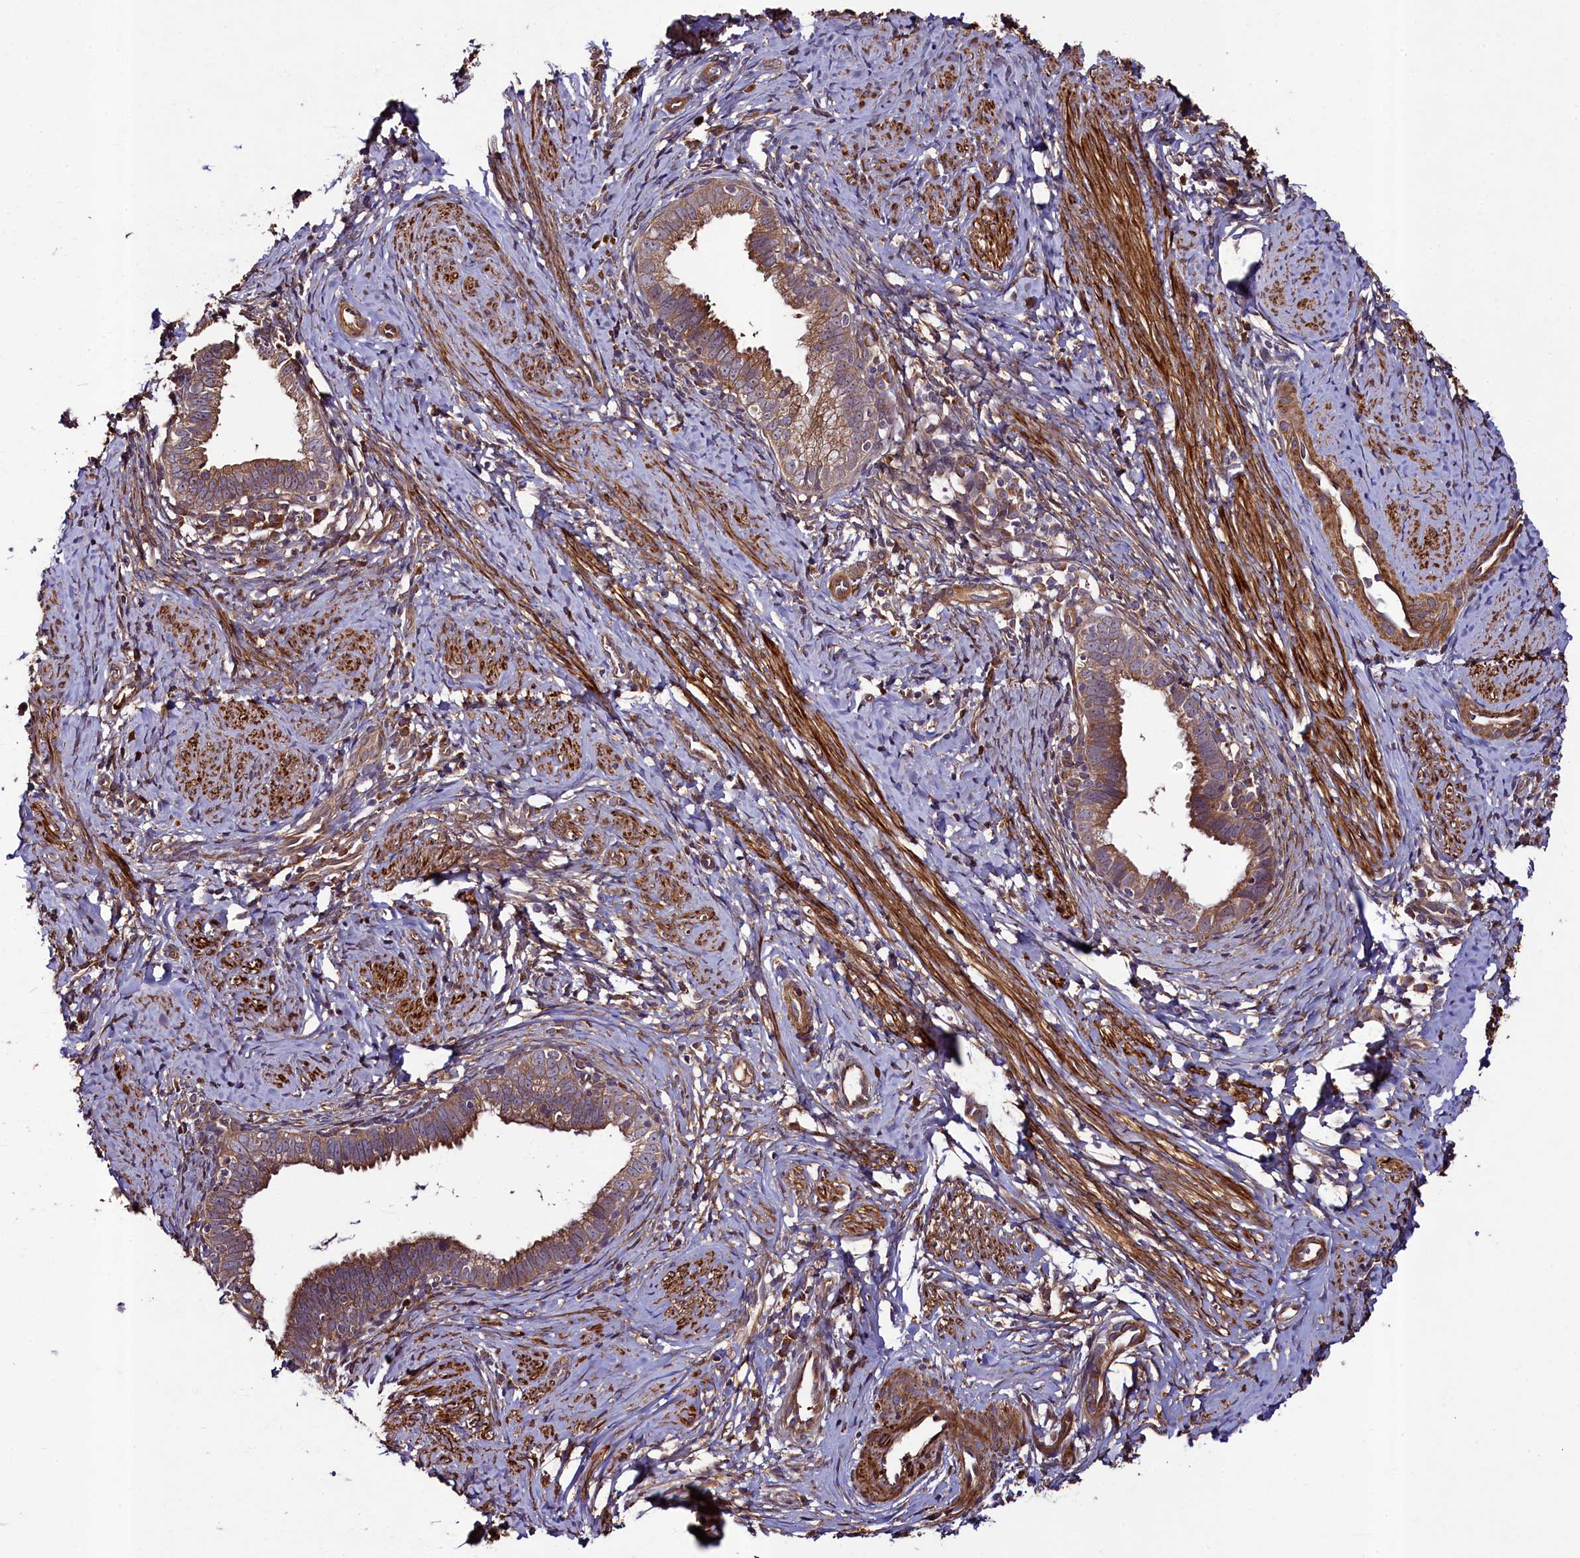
{"staining": {"intensity": "moderate", "quantity": ">75%", "location": "cytoplasmic/membranous"}, "tissue": "cervical cancer", "cell_type": "Tumor cells", "image_type": "cancer", "snomed": [{"axis": "morphology", "description": "Adenocarcinoma, NOS"}, {"axis": "topography", "description": "Cervix"}], "caption": "A high-resolution histopathology image shows immunohistochemistry (IHC) staining of cervical adenocarcinoma, which reveals moderate cytoplasmic/membranous positivity in approximately >75% of tumor cells.", "gene": "CCDC102A", "patient": {"sex": "female", "age": 36}}